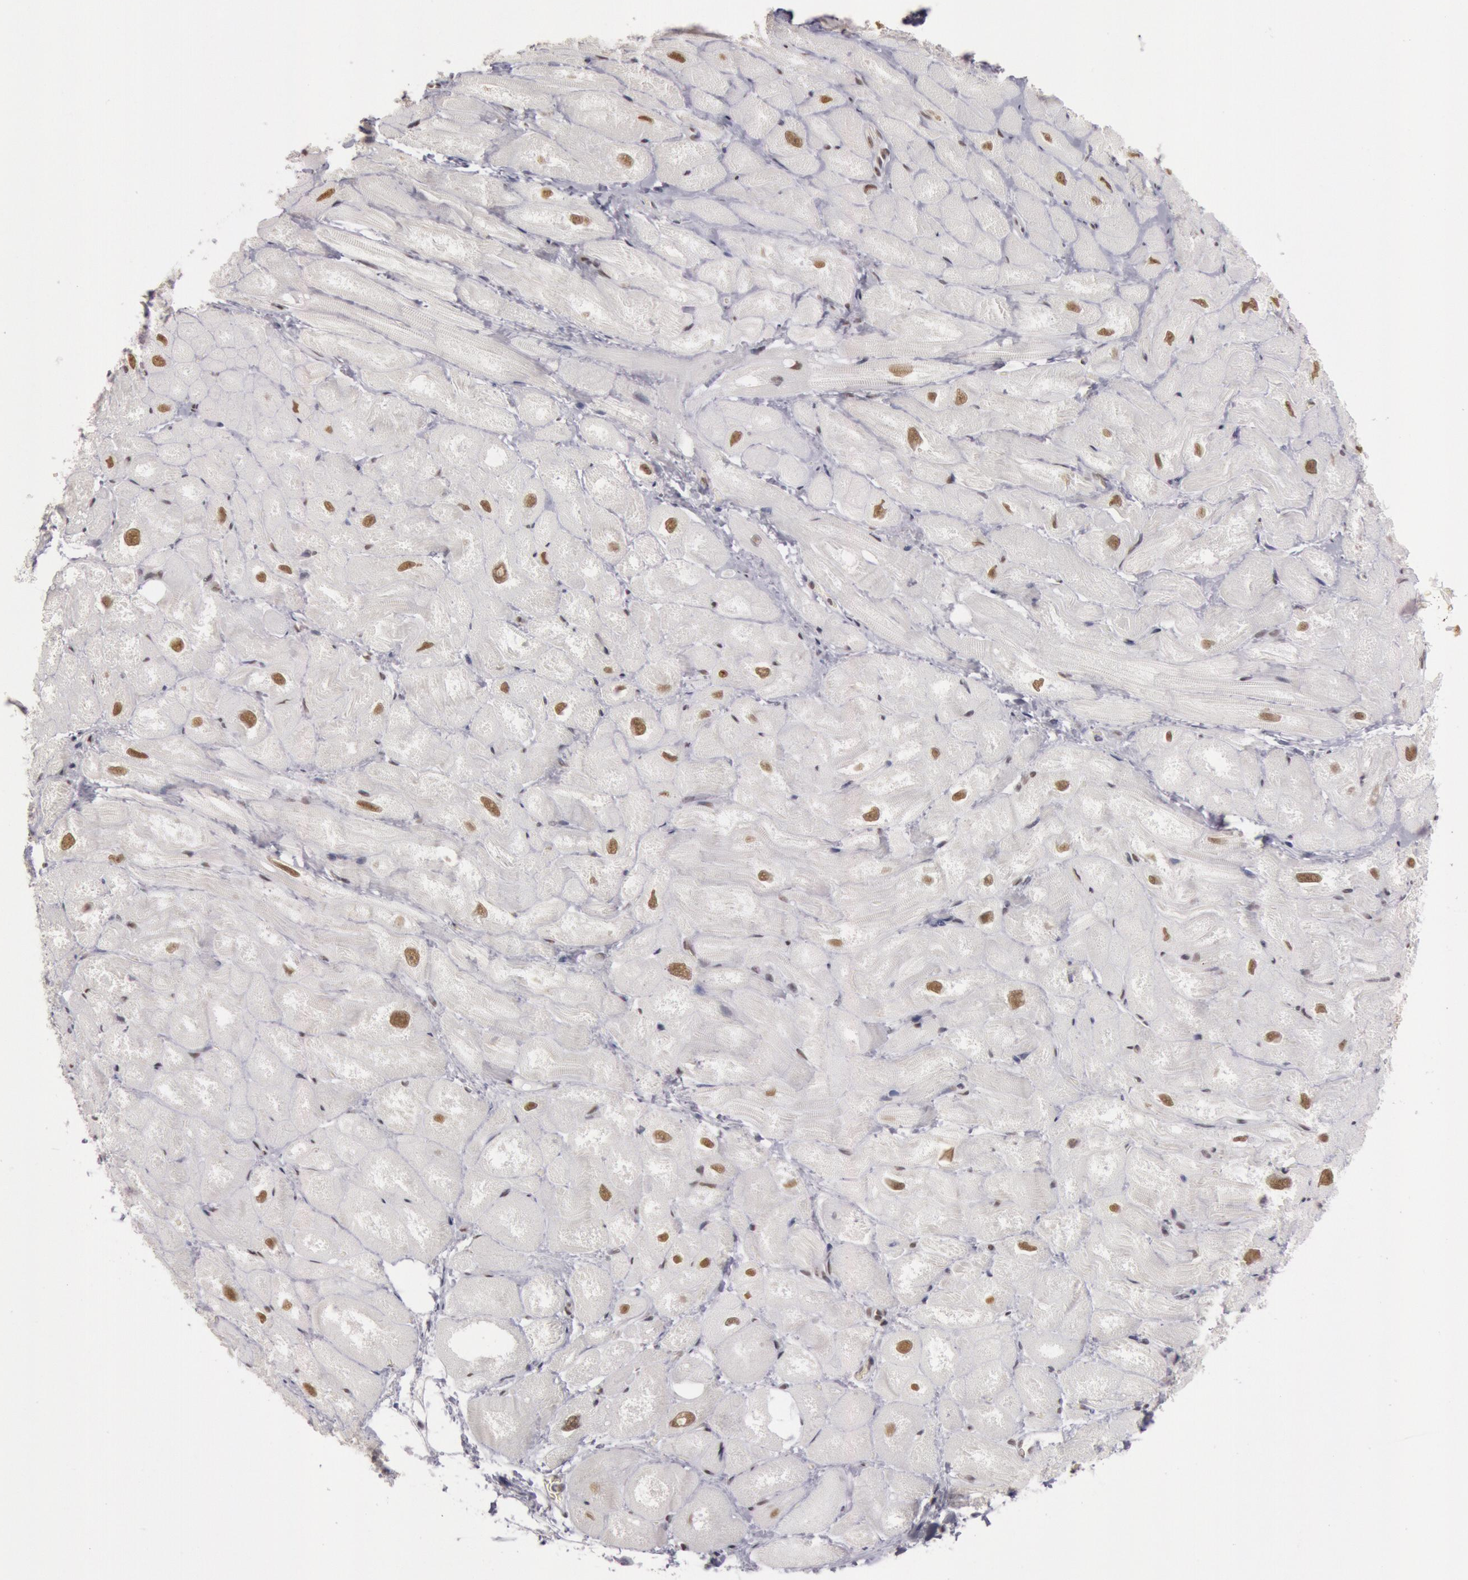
{"staining": {"intensity": "strong", "quantity": ">75%", "location": "nuclear"}, "tissue": "heart muscle", "cell_type": "Cardiomyocytes", "image_type": "normal", "snomed": [{"axis": "morphology", "description": "Normal tissue, NOS"}, {"axis": "topography", "description": "Heart"}], "caption": "Approximately >75% of cardiomyocytes in normal heart muscle reveal strong nuclear protein expression as visualized by brown immunohistochemical staining.", "gene": "ESS2", "patient": {"sex": "male", "age": 49}}